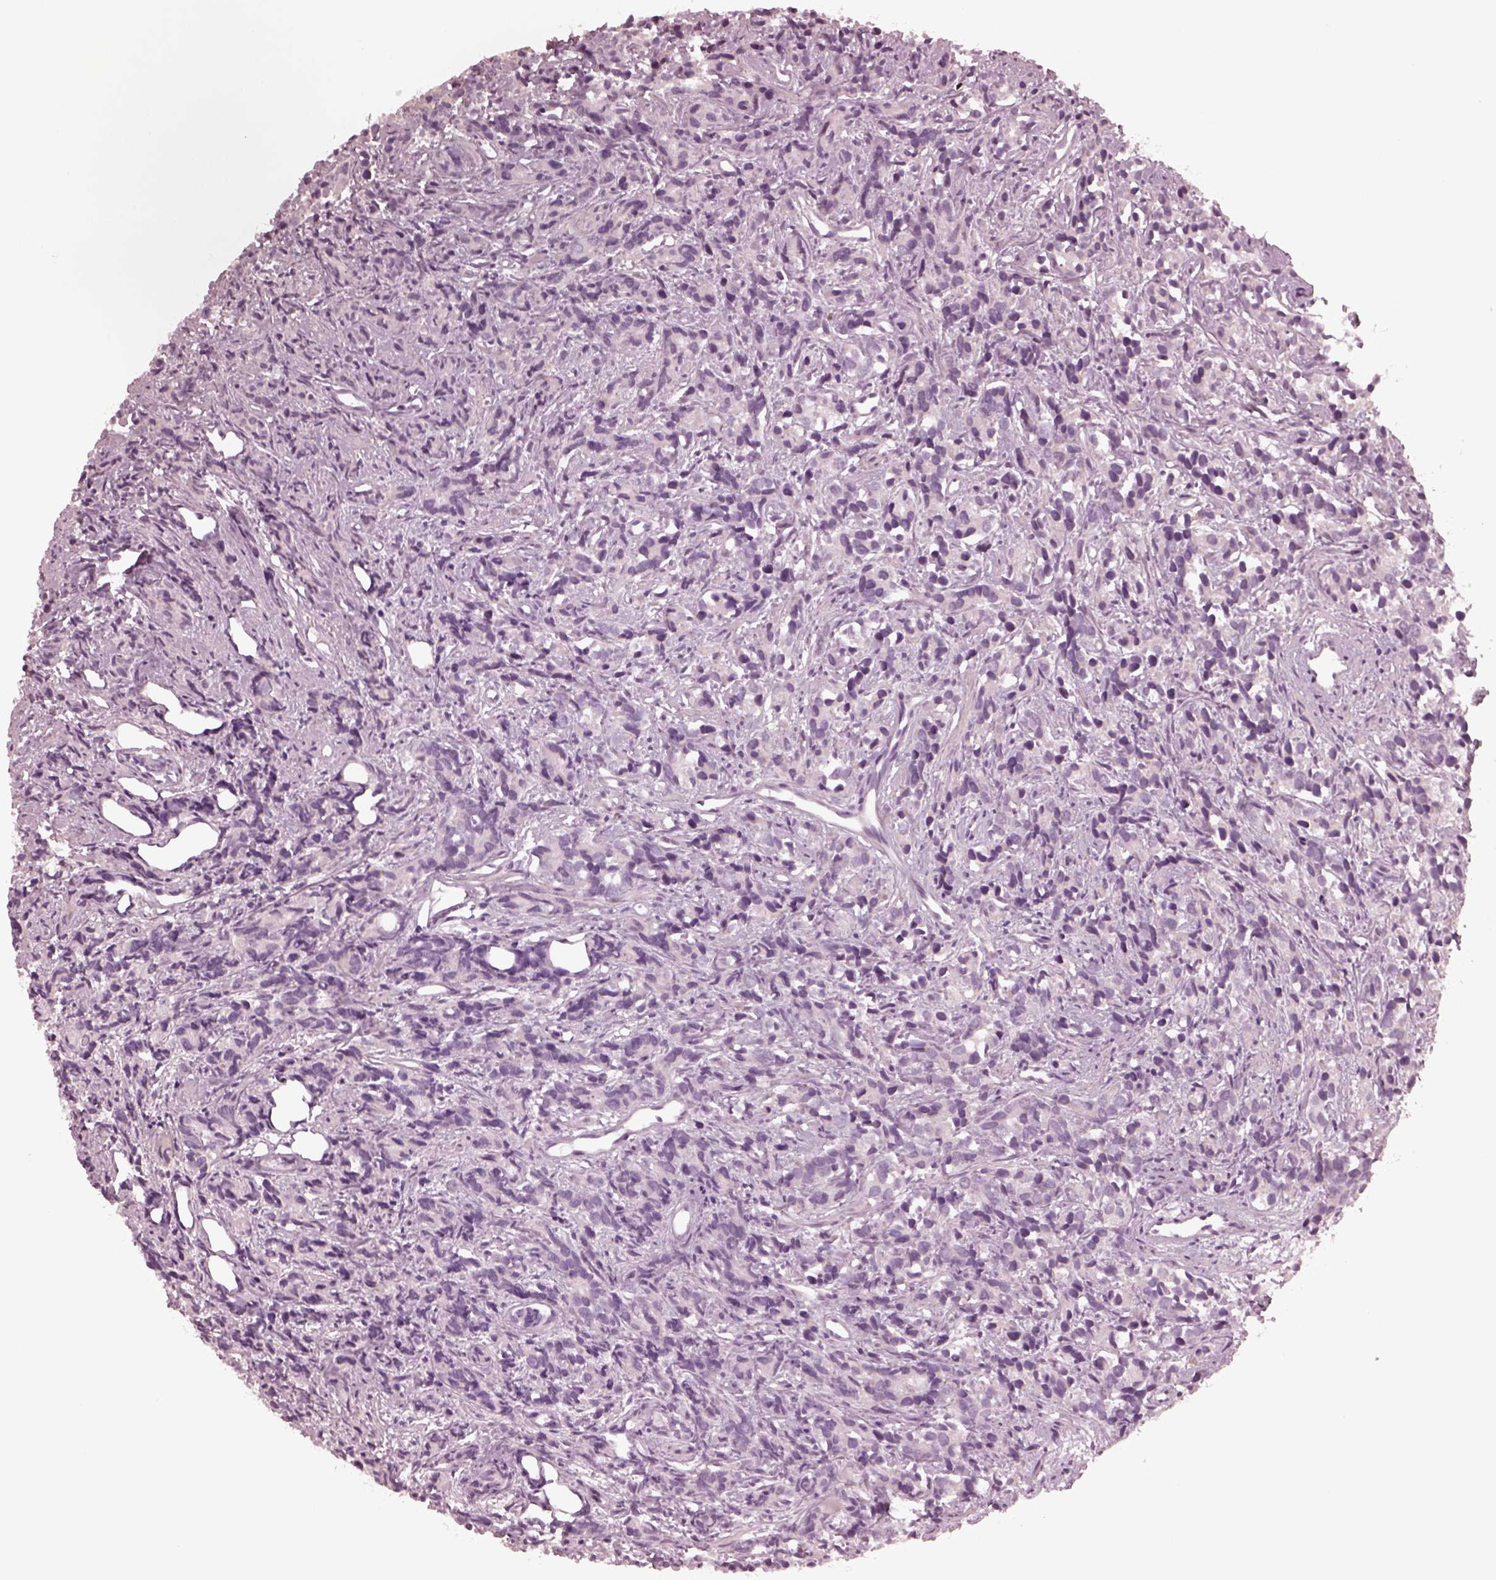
{"staining": {"intensity": "negative", "quantity": "none", "location": "none"}, "tissue": "prostate cancer", "cell_type": "Tumor cells", "image_type": "cancer", "snomed": [{"axis": "morphology", "description": "Adenocarcinoma, High grade"}, {"axis": "topography", "description": "Prostate"}], "caption": "An IHC photomicrograph of adenocarcinoma (high-grade) (prostate) is shown. There is no staining in tumor cells of adenocarcinoma (high-grade) (prostate). (Stains: DAB (3,3'-diaminobenzidine) IHC with hematoxylin counter stain, Microscopy: brightfield microscopy at high magnification).", "gene": "PSTPIP2", "patient": {"sex": "male", "age": 84}}